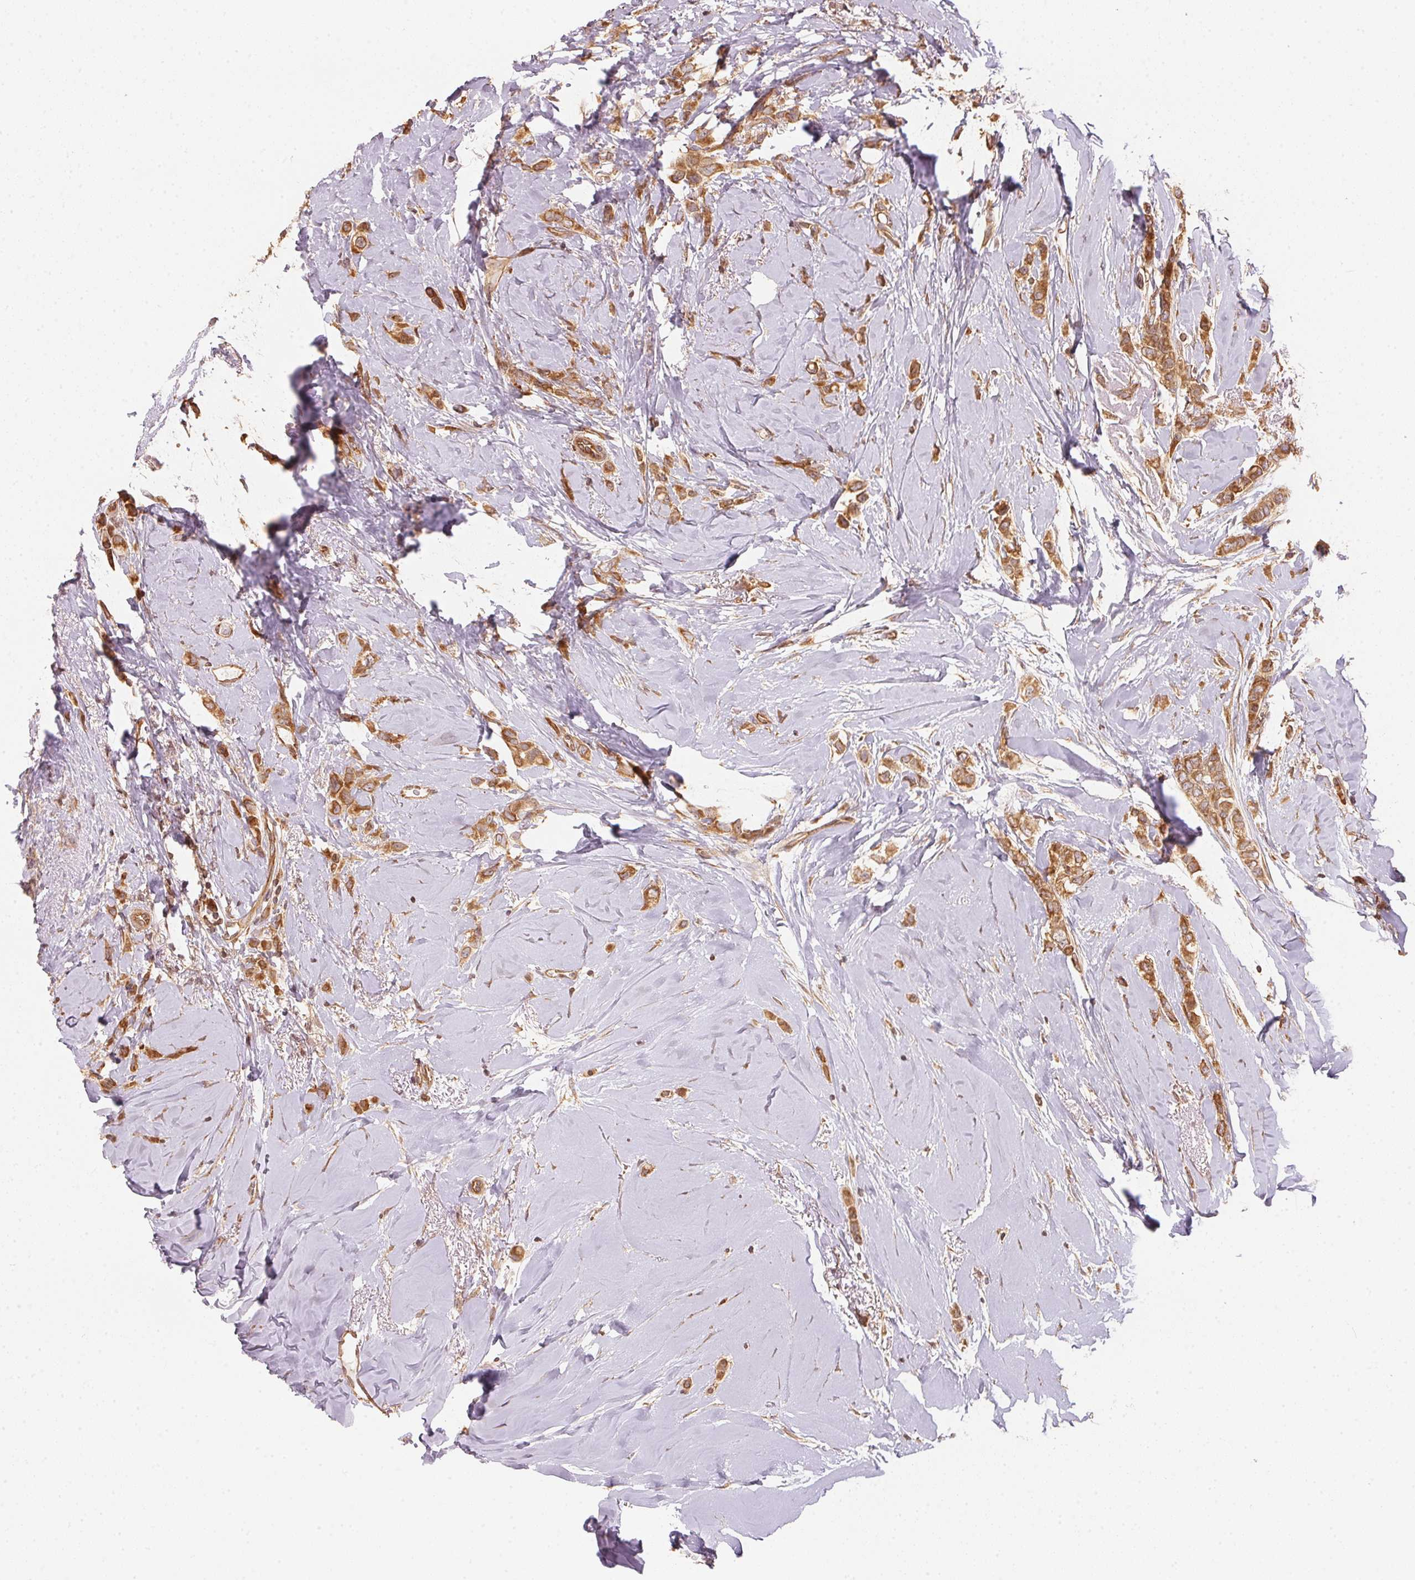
{"staining": {"intensity": "strong", "quantity": ">75%", "location": "cytoplasmic/membranous"}, "tissue": "breast cancer", "cell_type": "Tumor cells", "image_type": "cancer", "snomed": [{"axis": "morphology", "description": "Lobular carcinoma"}, {"axis": "topography", "description": "Breast"}], "caption": "Breast cancer stained with immunohistochemistry (IHC) shows strong cytoplasmic/membranous positivity in approximately >75% of tumor cells.", "gene": "STRN4", "patient": {"sex": "female", "age": 66}}